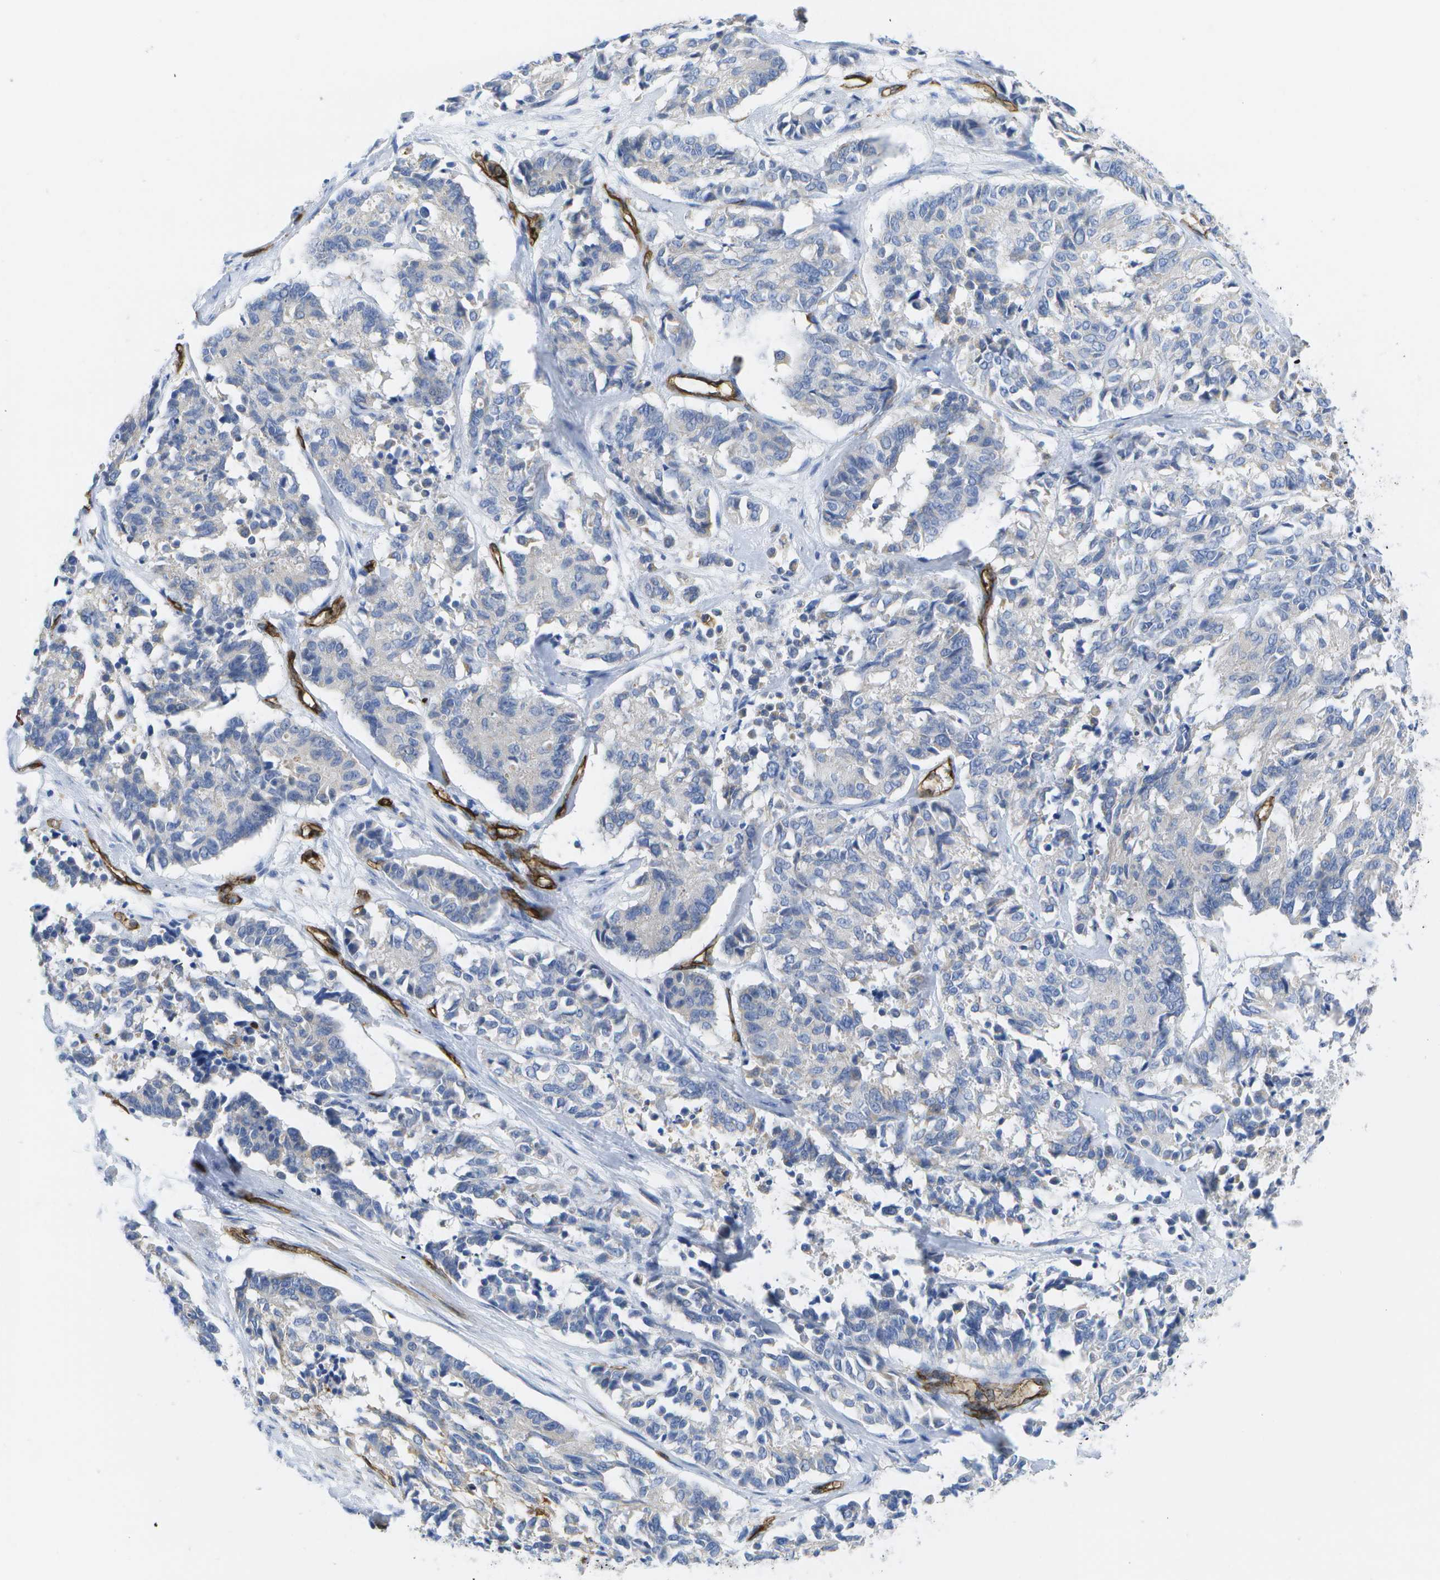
{"staining": {"intensity": "negative", "quantity": "none", "location": "none"}, "tissue": "cervical cancer", "cell_type": "Tumor cells", "image_type": "cancer", "snomed": [{"axis": "morphology", "description": "Squamous cell carcinoma, NOS"}, {"axis": "topography", "description": "Cervix"}], "caption": "IHC of cervical squamous cell carcinoma displays no staining in tumor cells.", "gene": "DYSF", "patient": {"sex": "female", "age": 35}}